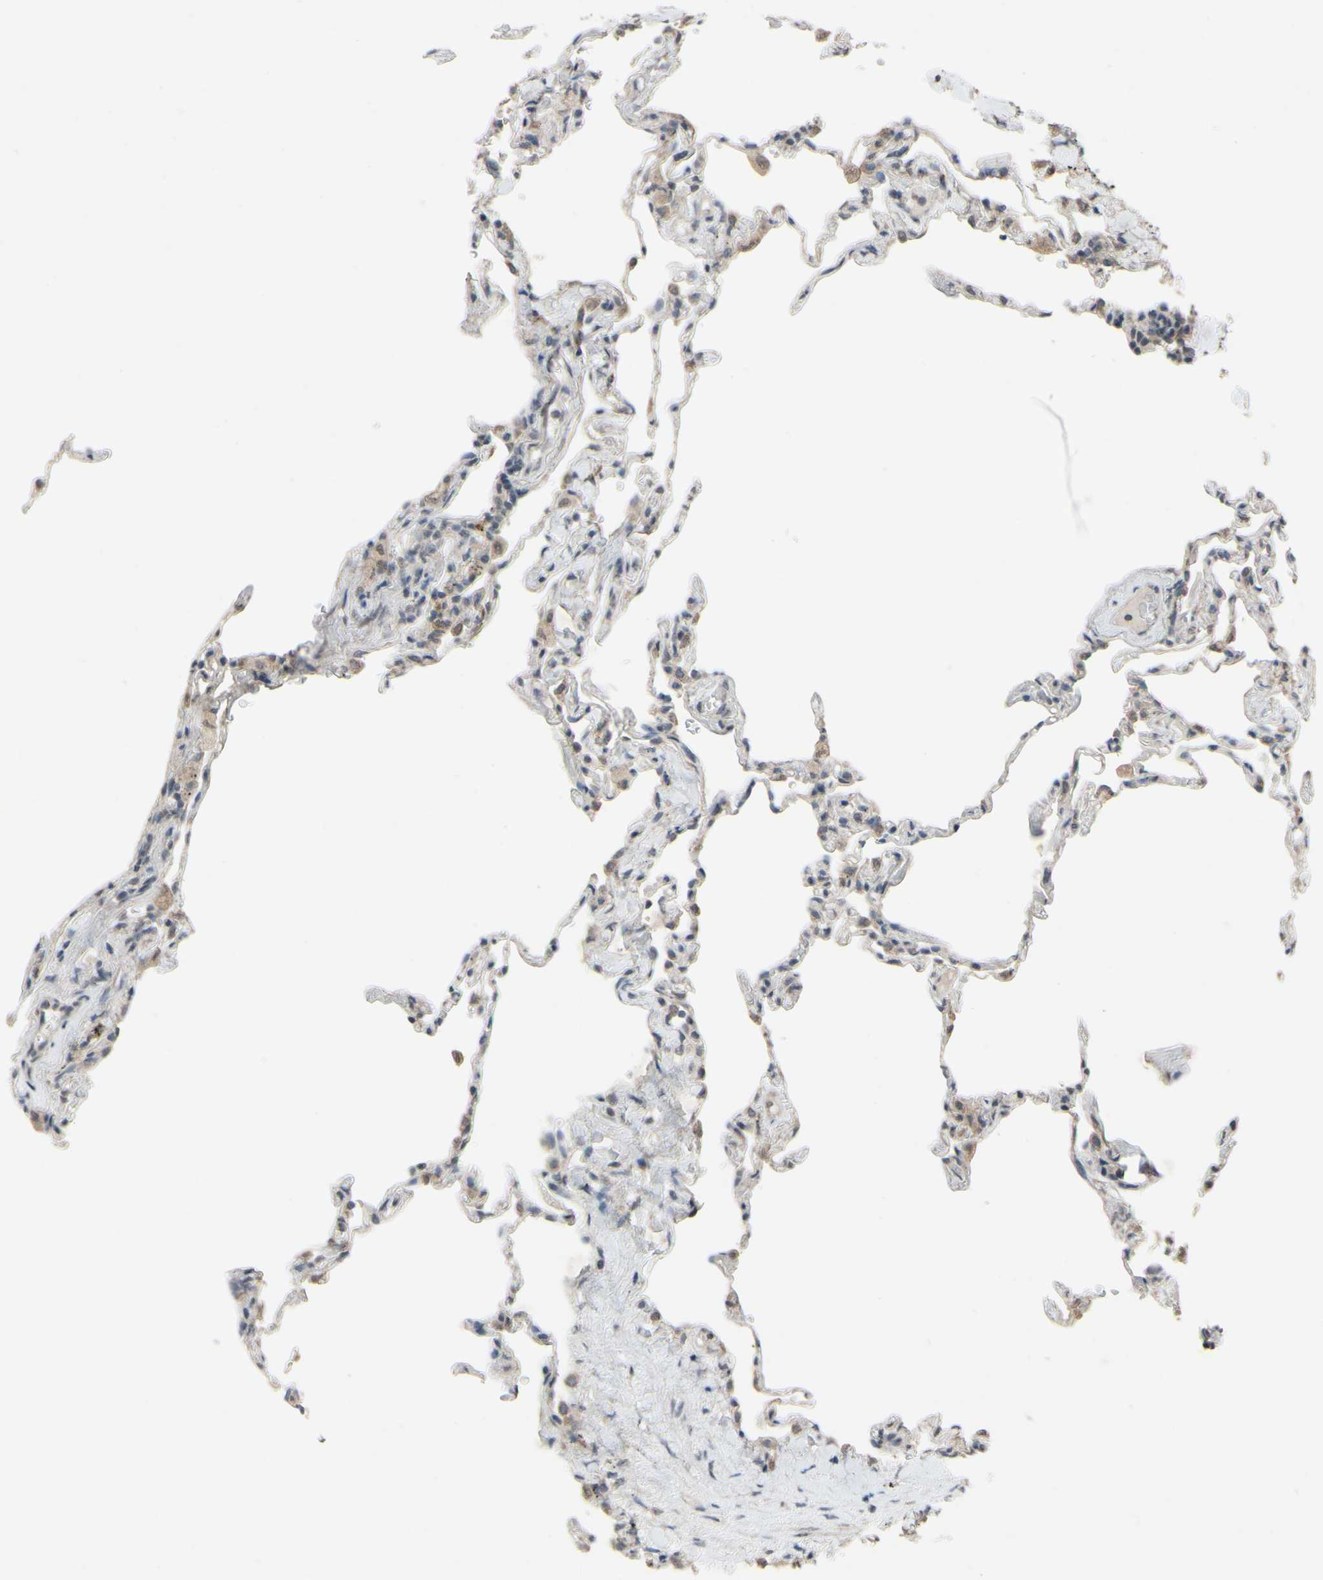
{"staining": {"intensity": "negative", "quantity": "none", "location": "none"}, "tissue": "lung", "cell_type": "Alveolar cells", "image_type": "normal", "snomed": [{"axis": "morphology", "description": "Normal tissue, NOS"}, {"axis": "topography", "description": "Lung"}], "caption": "The micrograph exhibits no staining of alveolar cells in normal lung. (DAB (3,3'-diaminobenzidine) IHC, high magnification).", "gene": "CDCP1", "patient": {"sex": "male", "age": 59}}